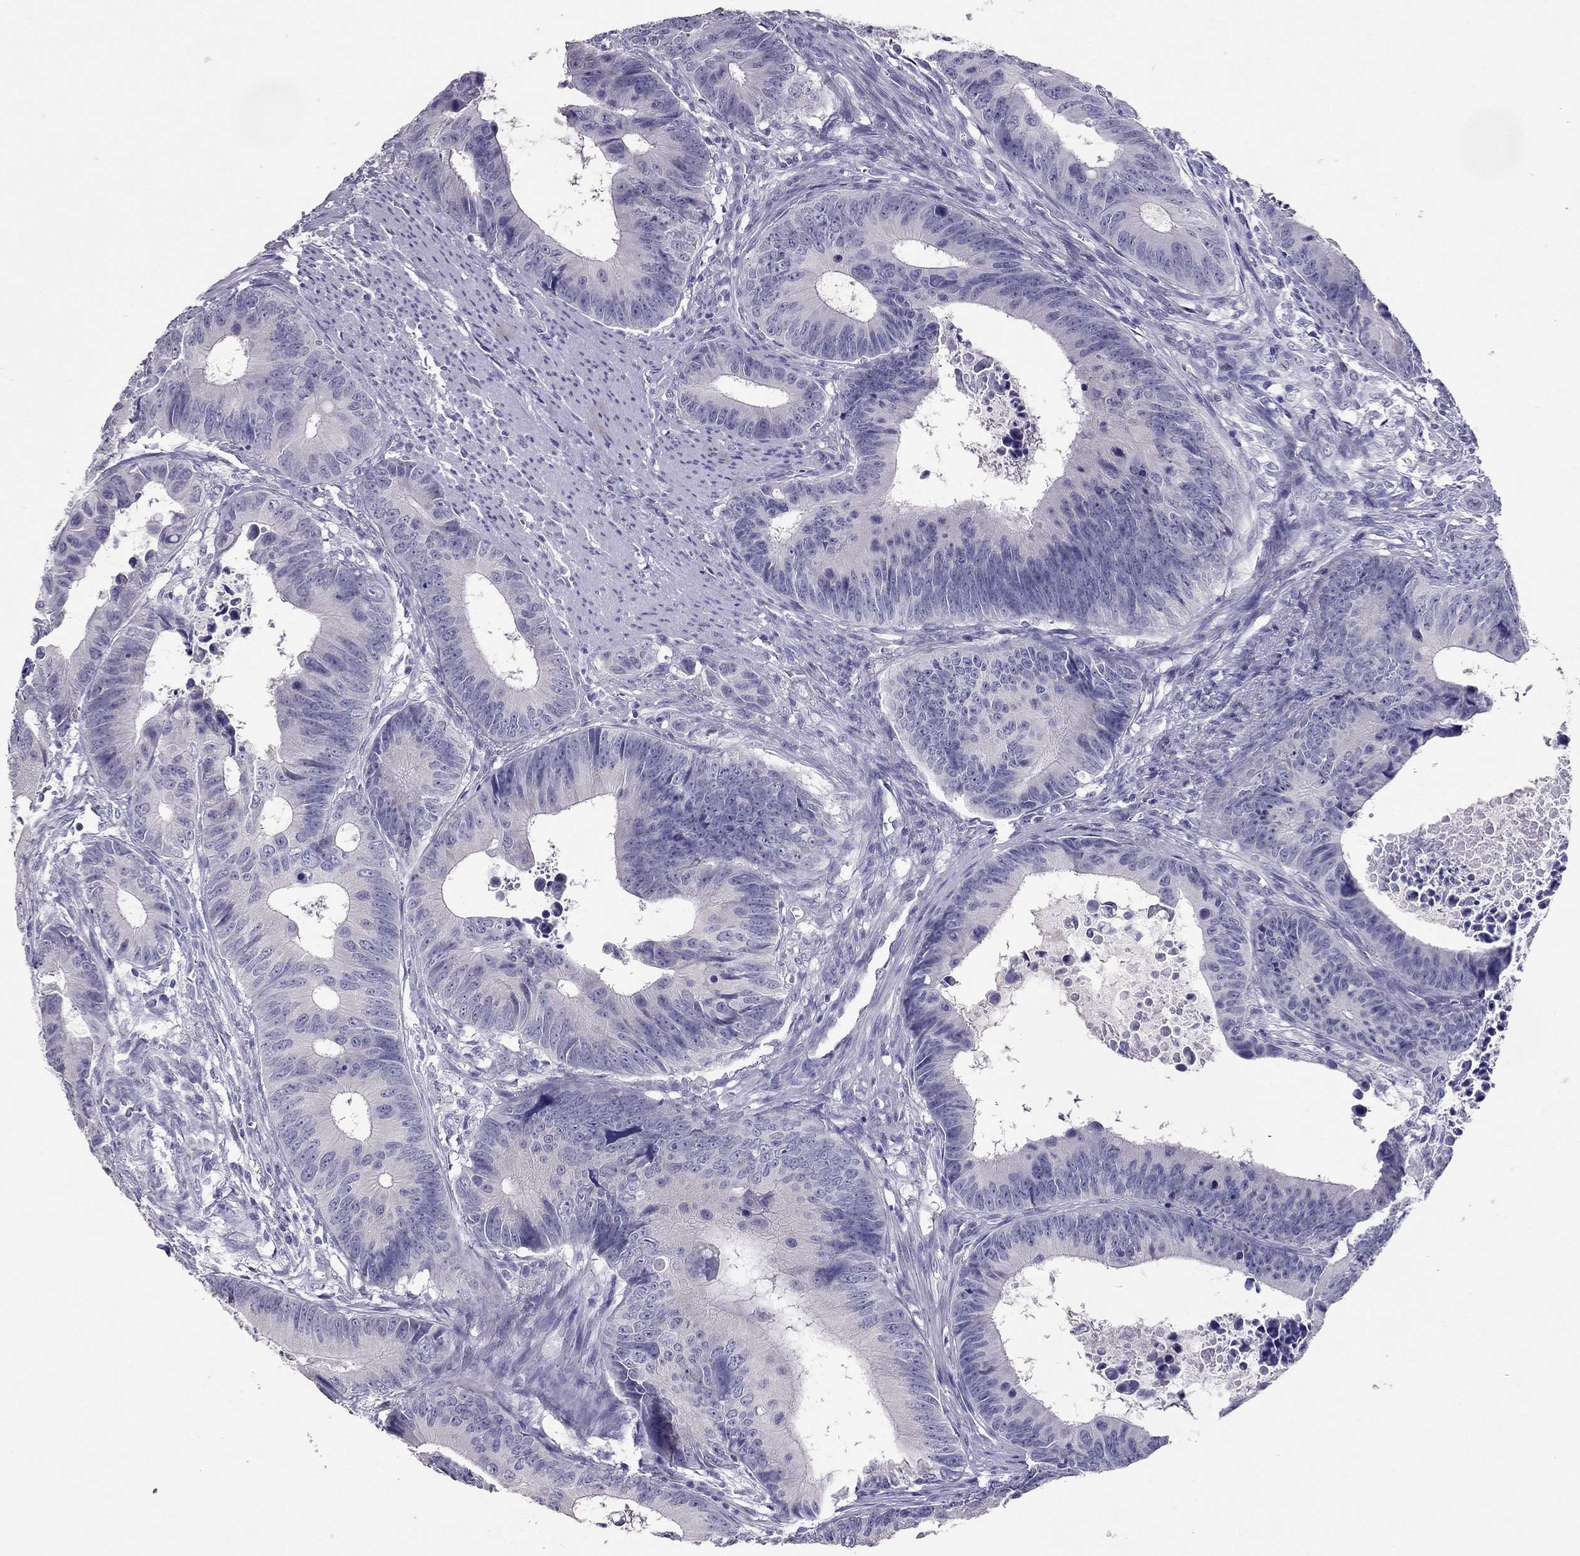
{"staining": {"intensity": "negative", "quantity": "none", "location": "none"}, "tissue": "colorectal cancer", "cell_type": "Tumor cells", "image_type": "cancer", "snomed": [{"axis": "morphology", "description": "Adenocarcinoma, NOS"}, {"axis": "topography", "description": "Colon"}], "caption": "The micrograph shows no significant staining in tumor cells of adenocarcinoma (colorectal).", "gene": "RHO", "patient": {"sex": "female", "age": 87}}